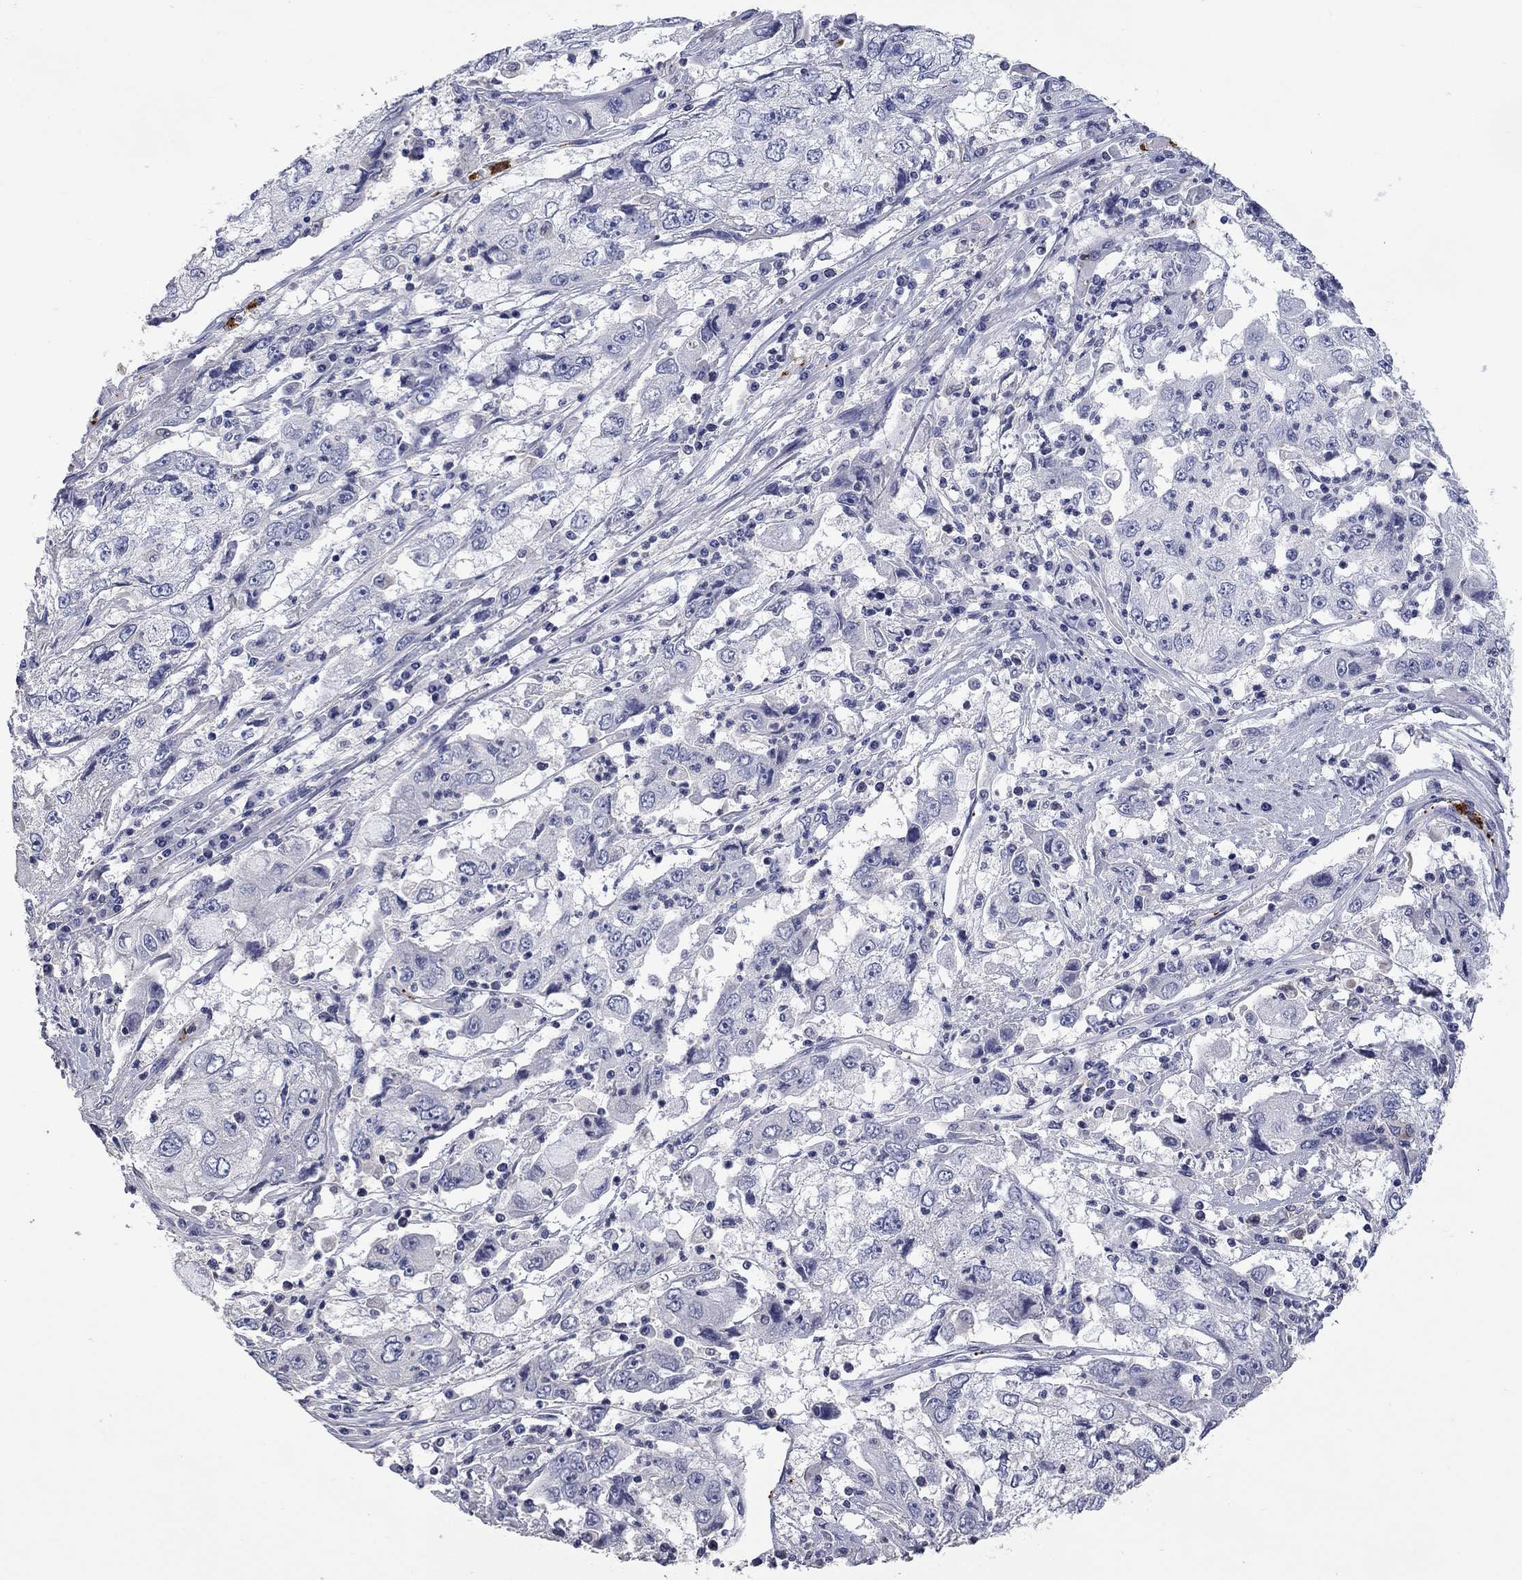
{"staining": {"intensity": "negative", "quantity": "none", "location": "none"}, "tissue": "cervical cancer", "cell_type": "Tumor cells", "image_type": "cancer", "snomed": [{"axis": "morphology", "description": "Squamous cell carcinoma, NOS"}, {"axis": "topography", "description": "Cervix"}], "caption": "There is no significant positivity in tumor cells of cervical cancer.", "gene": "PLEK", "patient": {"sex": "female", "age": 36}}